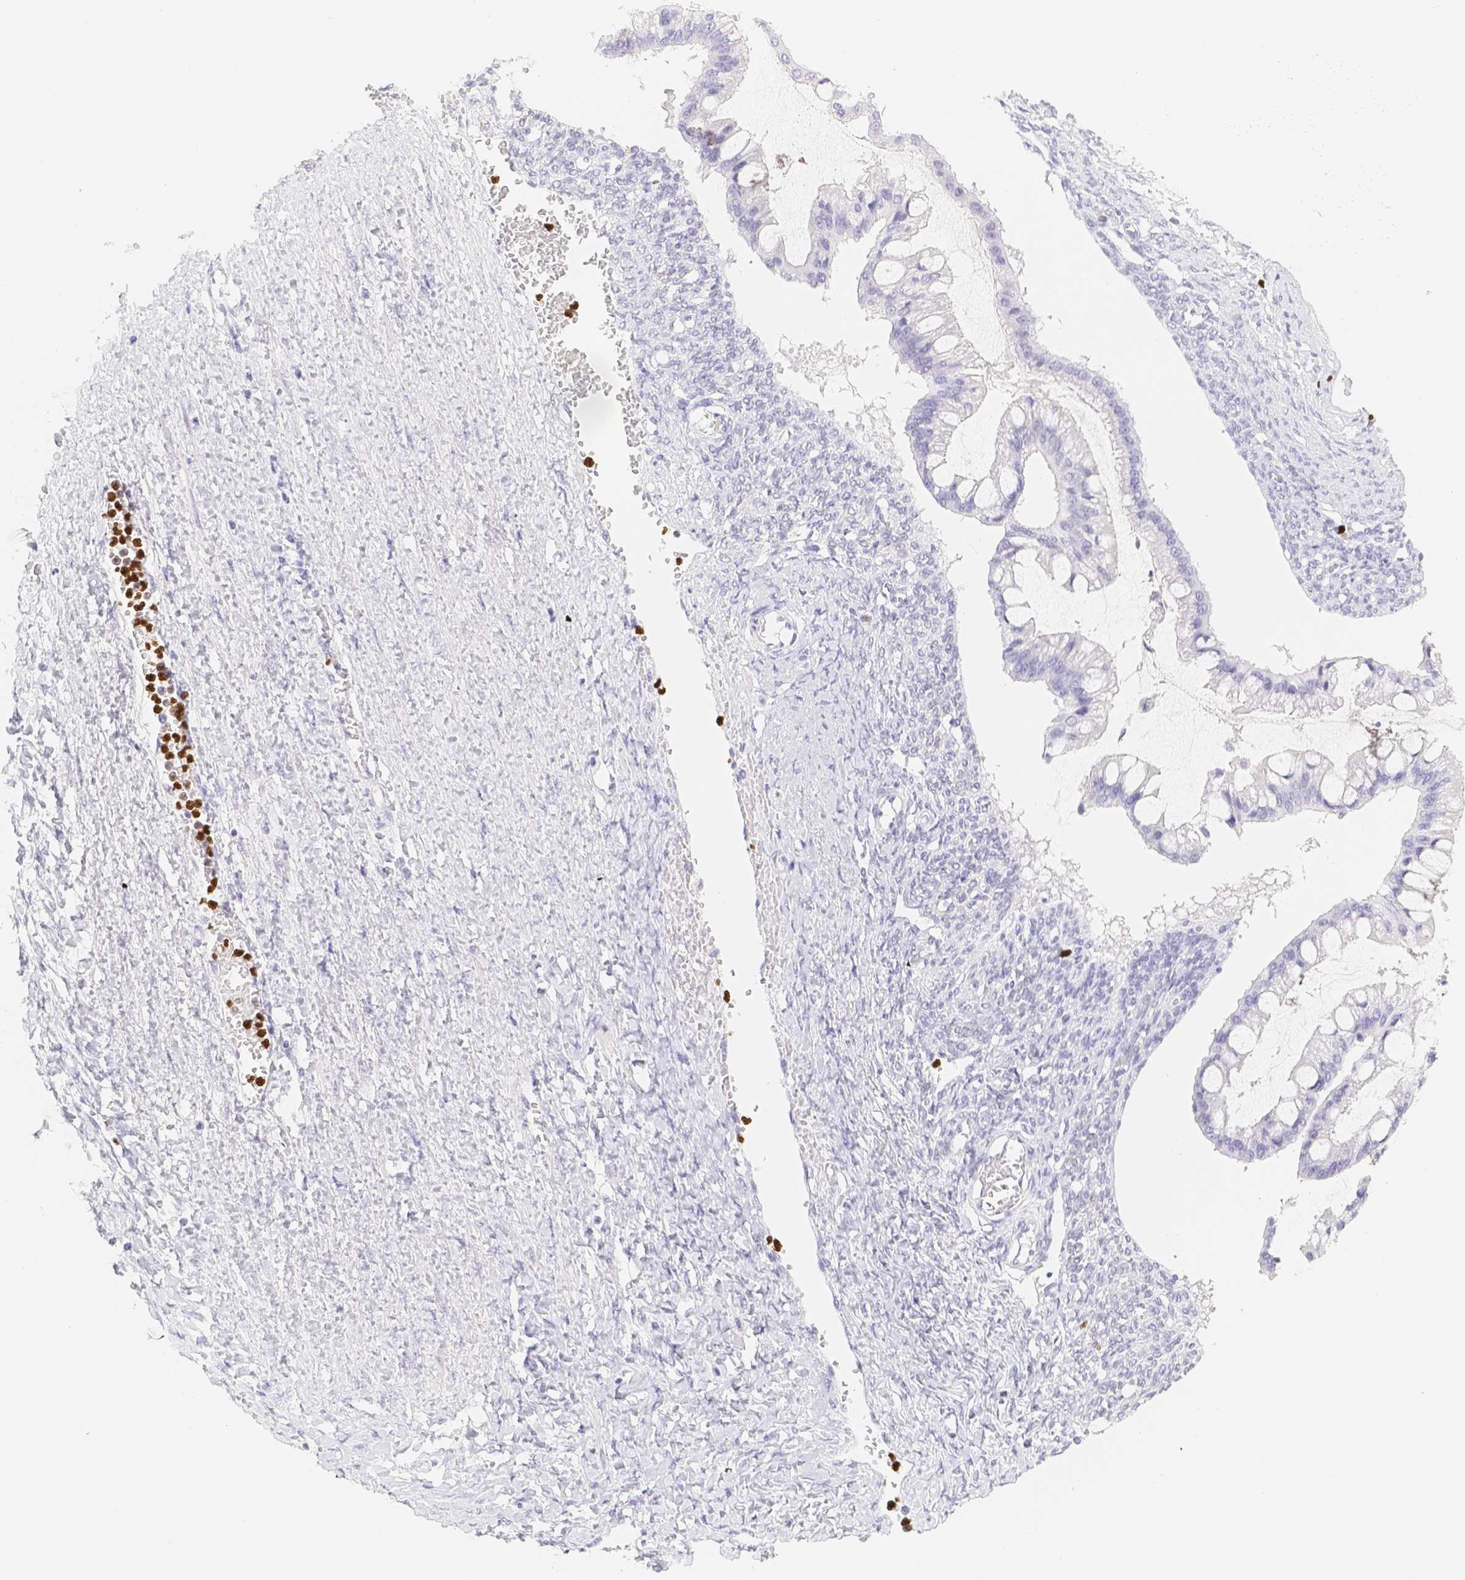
{"staining": {"intensity": "negative", "quantity": "none", "location": "none"}, "tissue": "ovarian cancer", "cell_type": "Tumor cells", "image_type": "cancer", "snomed": [{"axis": "morphology", "description": "Cystadenocarcinoma, mucinous, NOS"}, {"axis": "topography", "description": "Ovary"}], "caption": "Tumor cells are negative for brown protein staining in ovarian mucinous cystadenocarcinoma. The staining is performed using DAB brown chromogen with nuclei counter-stained in using hematoxylin.", "gene": "PADI4", "patient": {"sex": "female", "age": 73}}